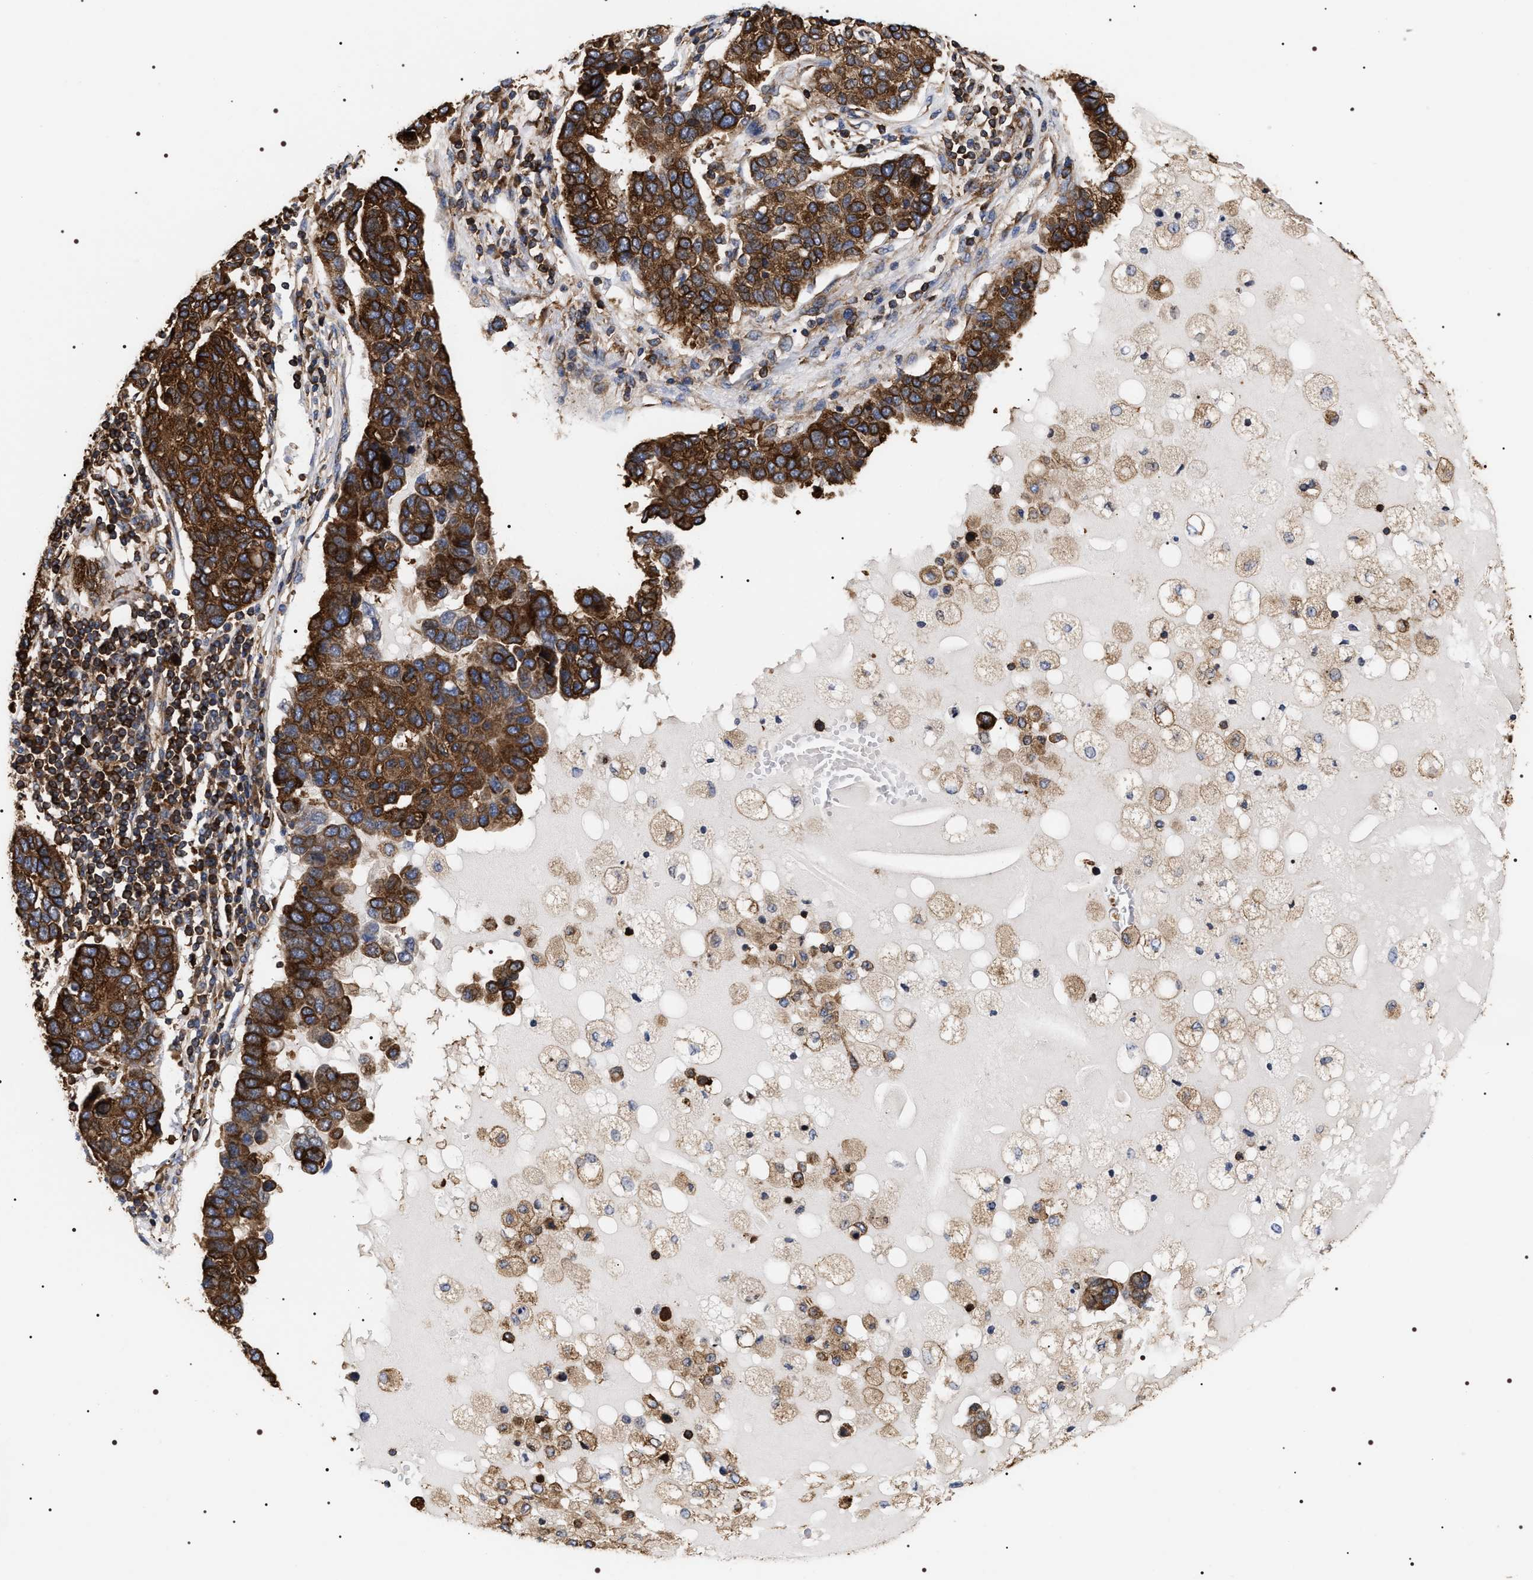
{"staining": {"intensity": "strong", "quantity": ">75%", "location": "cytoplasmic/membranous"}, "tissue": "pancreatic cancer", "cell_type": "Tumor cells", "image_type": "cancer", "snomed": [{"axis": "morphology", "description": "Adenocarcinoma, NOS"}, {"axis": "topography", "description": "Pancreas"}], "caption": "Immunohistochemical staining of adenocarcinoma (pancreatic) reveals strong cytoplasmic/membranous protein positivity in approximately >75% of tumor cells.", "gene": "SERBP1", "patient": {"sex": "female", "age": 61}}